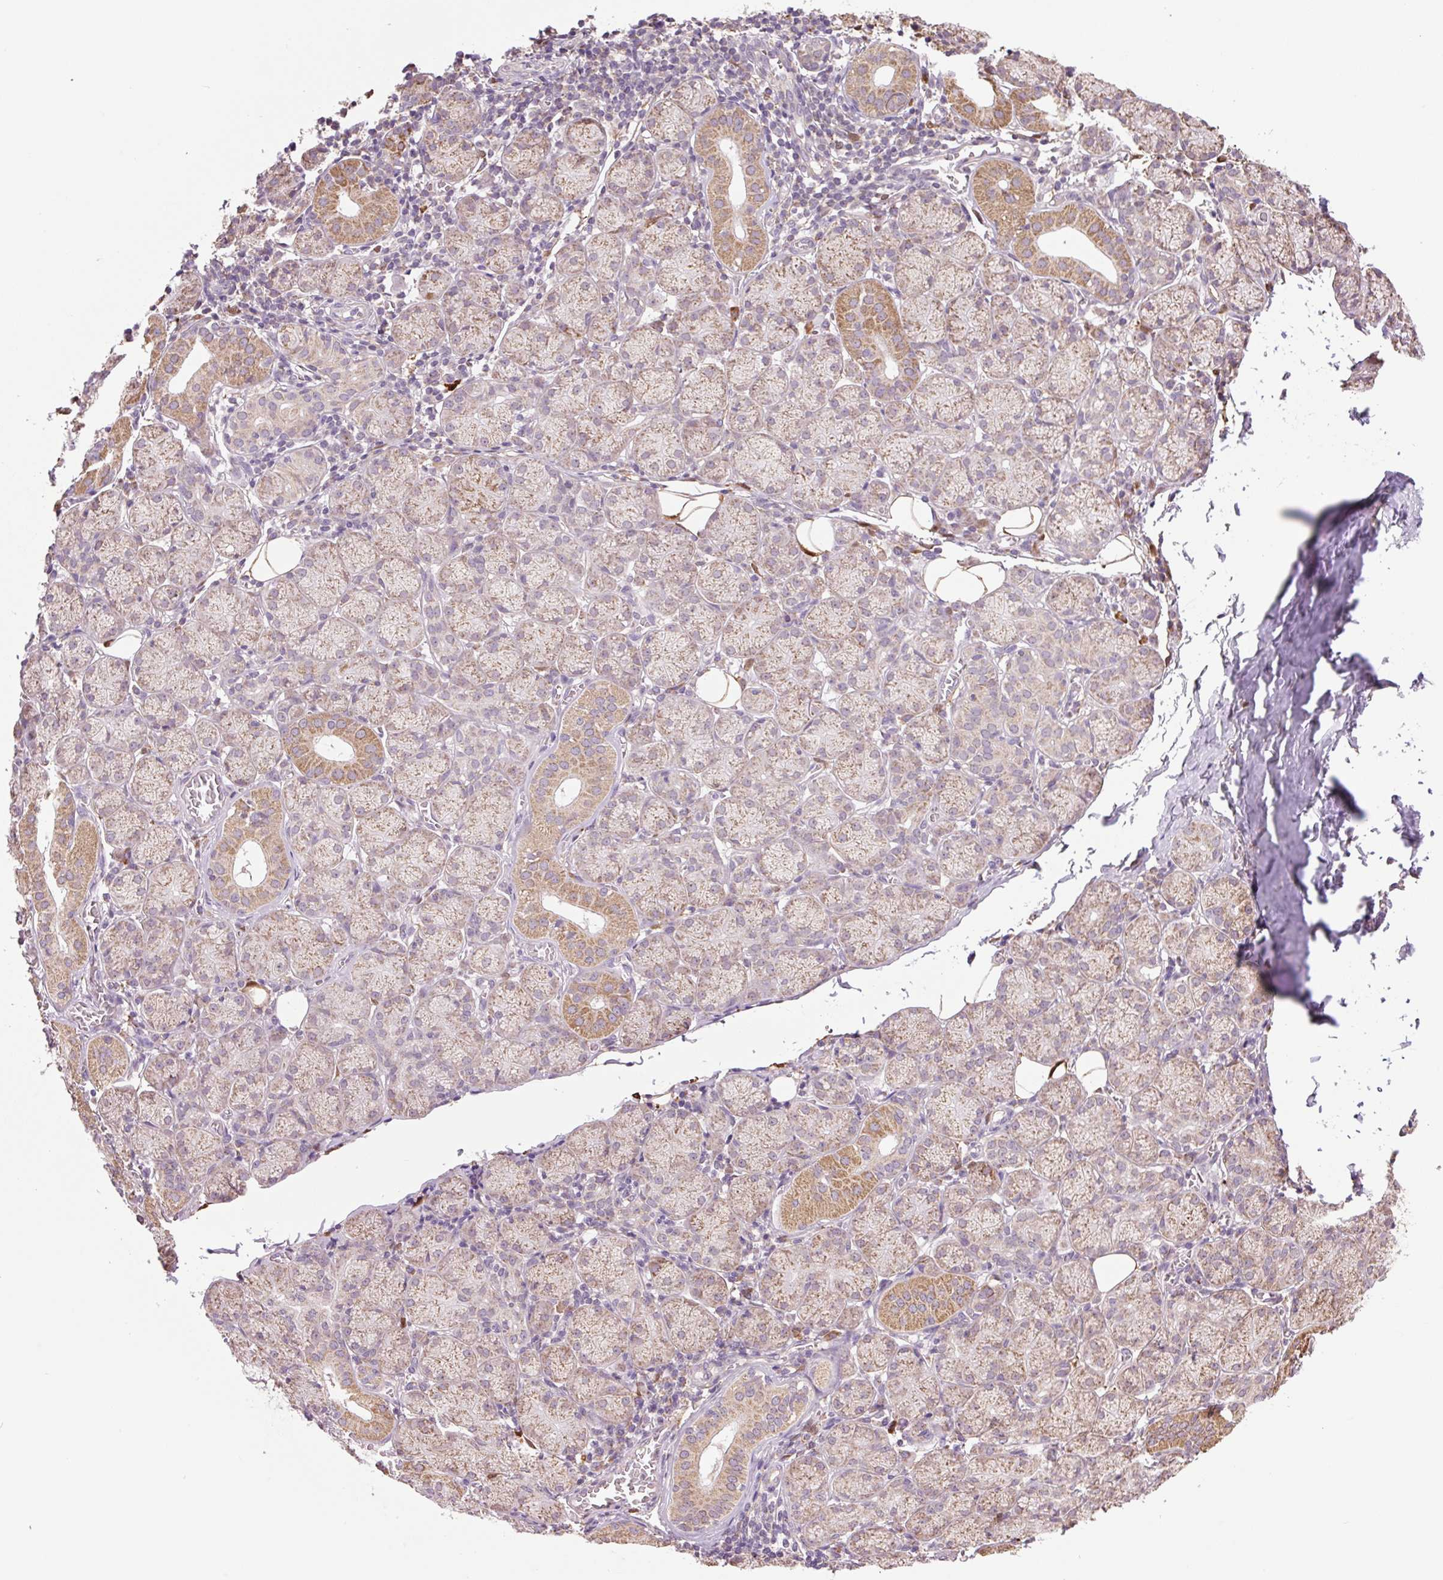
{"staining": {"intensity": "moderate", "quantity": "25%-75%", "location": "cytoplasmic/membranous"}, "tissue": "salivary gland", "cell_type": "Glandular cells", "image_type": "normal", "snomed": [{"axis": "morphology", "description": "Normal tissue, NOS"}, {"axis": "topography", "description": "Salivary gland"}], "caption": "Glandular cells display moderate cytoplasmic/membranous expression in about 25%-75% of cells in unremarkable salivary gland.", "gene": "SGF29", "patient": {"sex": "female", "age": 24}}